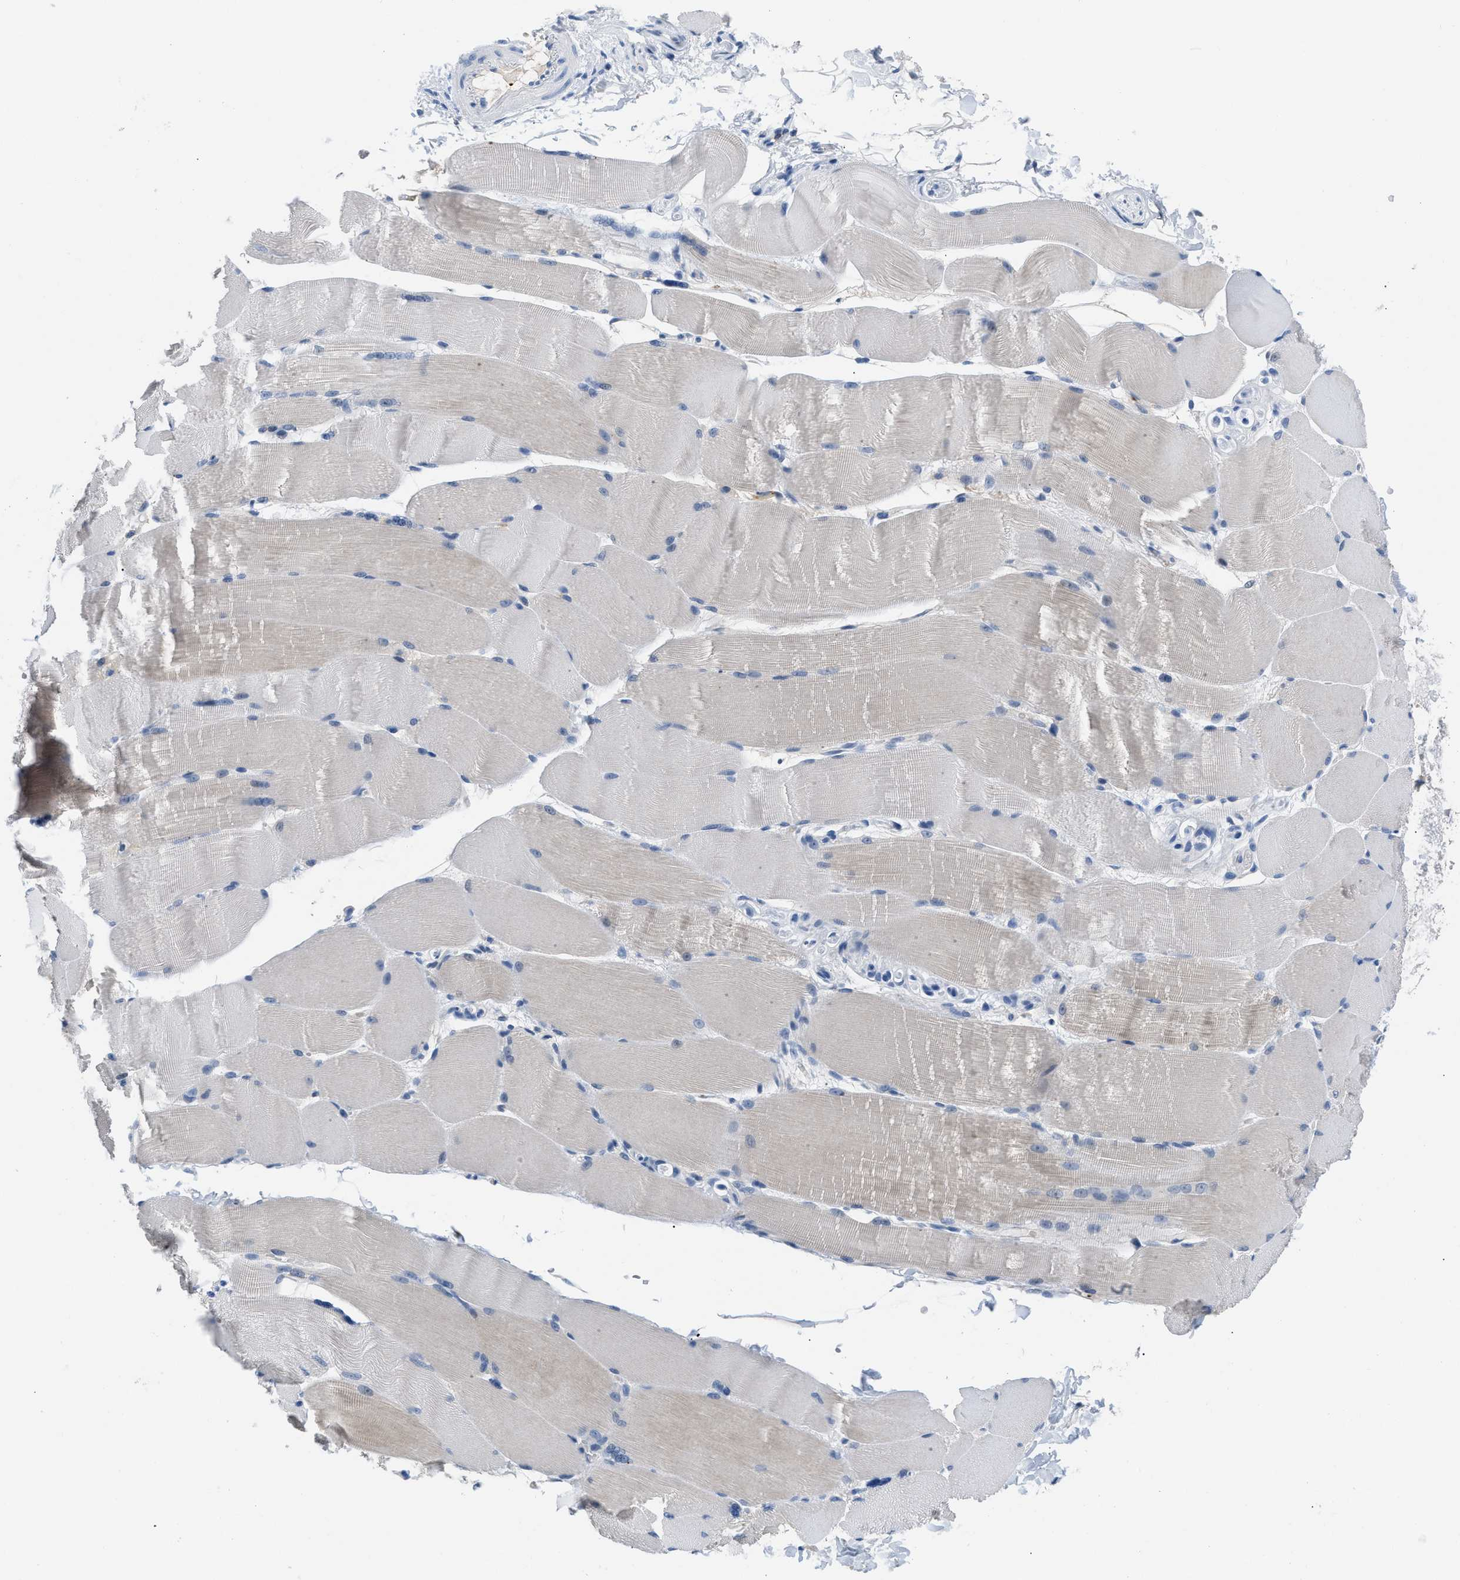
{"staining": {"intensity": "negative", "quantity": "none", "location": "none"}, "tissue": "skeletal muscle", "cell_type": "Myocytes", "image_type": "normal", "snomed": [{"axis": "morphology", "description": "Normal tissue, NOS"}, {"axis": "topography", "description": "Skin"}, {"axis": "topography", "description": "Skeletal muscle"}], "caption": "This is an immunohistochemistry (IHC) photomicrograph of normal skeletal muscle. There is no expression in myocytes.", "gene": "FGF18", "patient": {"sex": "male", "age": 83}}